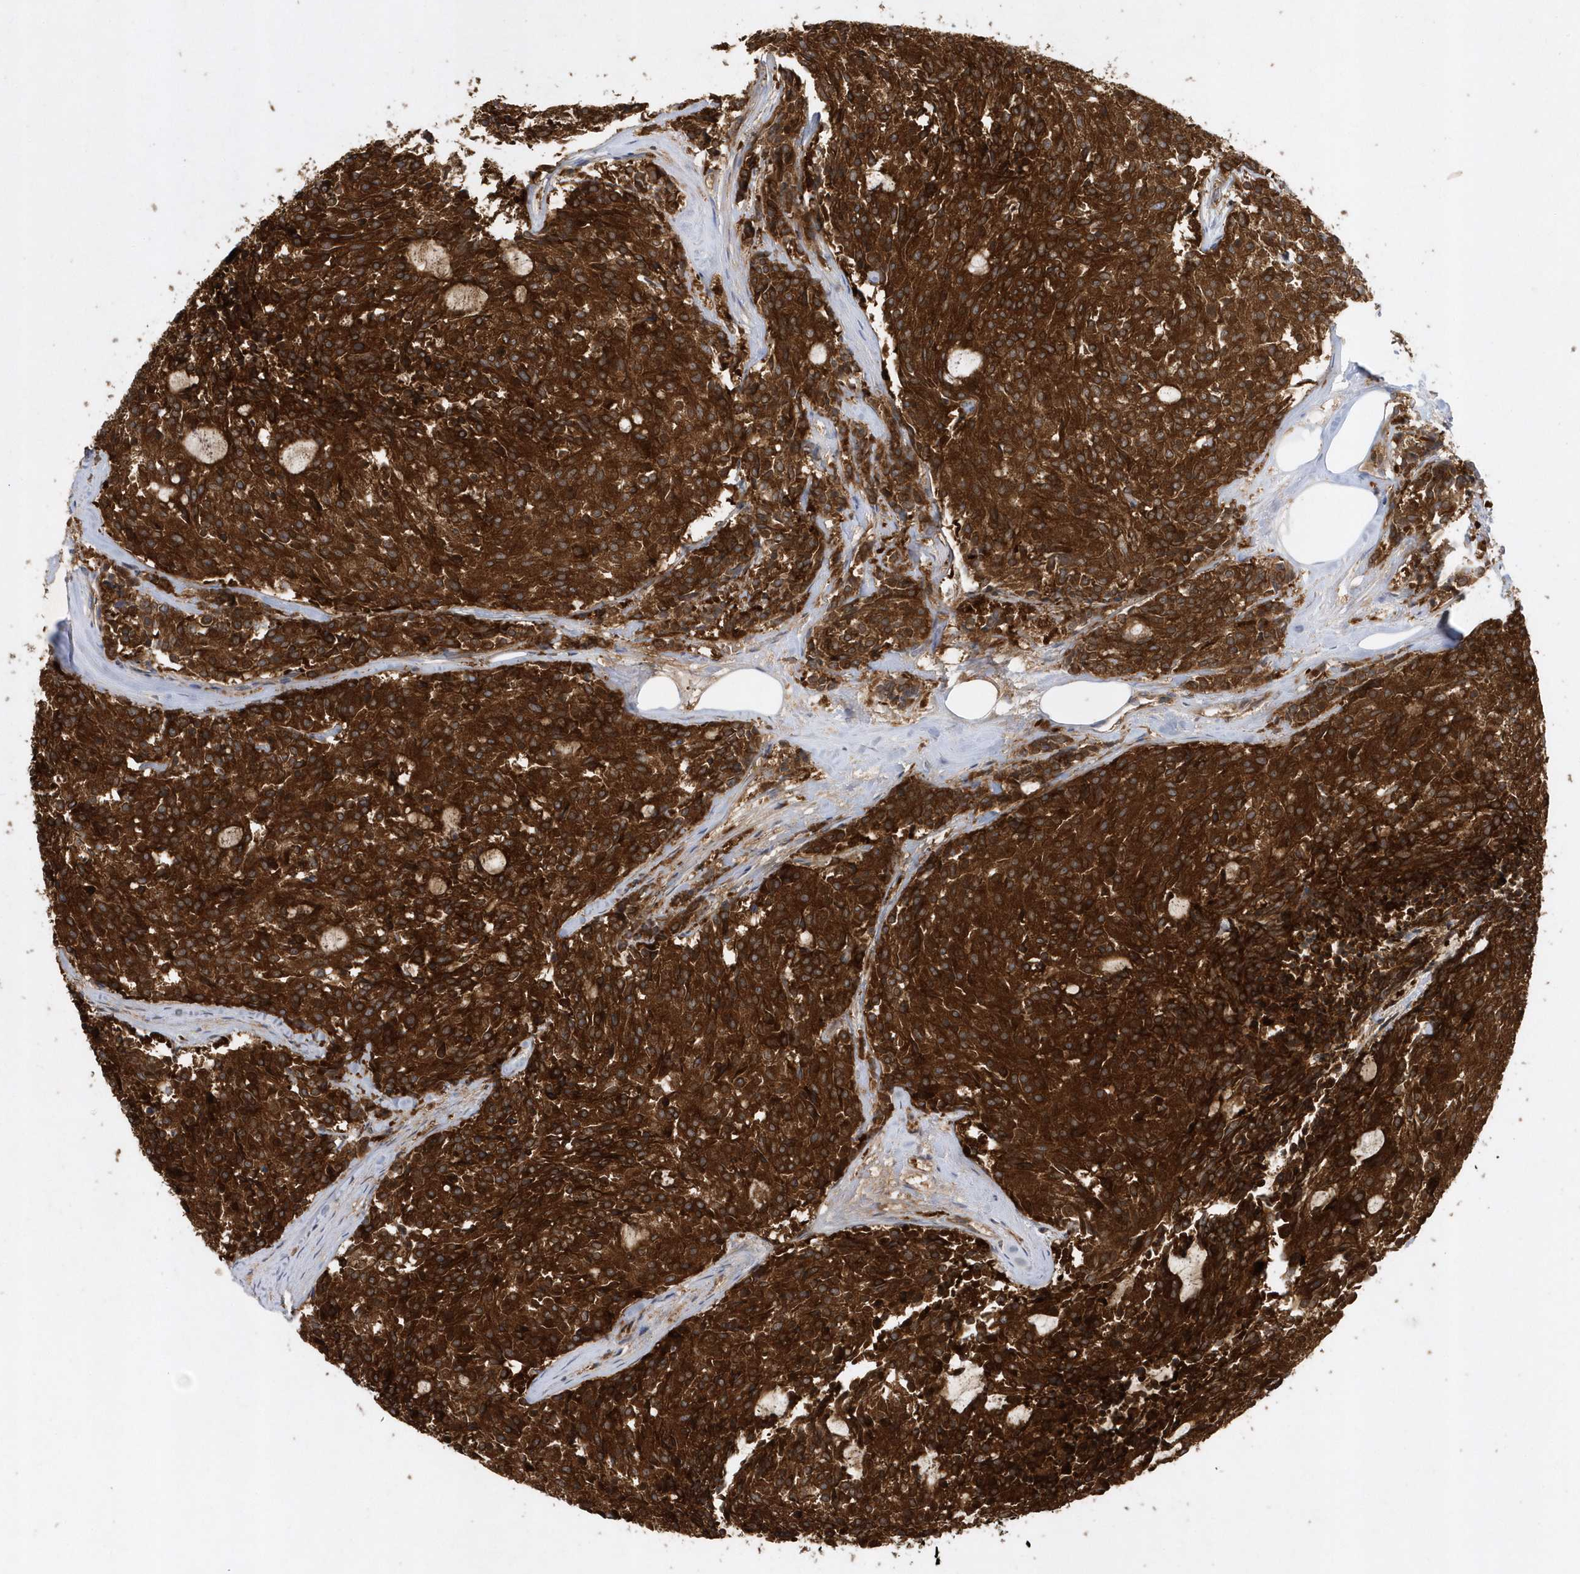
{"staining": {"intensity": "strong", "quantity": ">75%", "location": "cytoplasmic/membranous"}, "tissue": "carcinoid", "cell_type": "Tumor cells", "image_type": "cancer", "snomed": [{"axis": "morphology", "description": "Carcinoid, malignant, NOS"}, {"axis": "topography", "description": "Pancreas"}], "caption": "An immunohistochemistry (IHC) micrograph of neoplastic tissue is shown. Protein staining in brown highlights strong cytoplasmic/membranous positivity in carcinoid within tumor cells. The protein is stained brown, and the nuclei are stained in blue (DAB IHC with brightfield microscopy, high magnification).", "gene": "PAICS", "patient": {"sex": "female", "age": 54}}